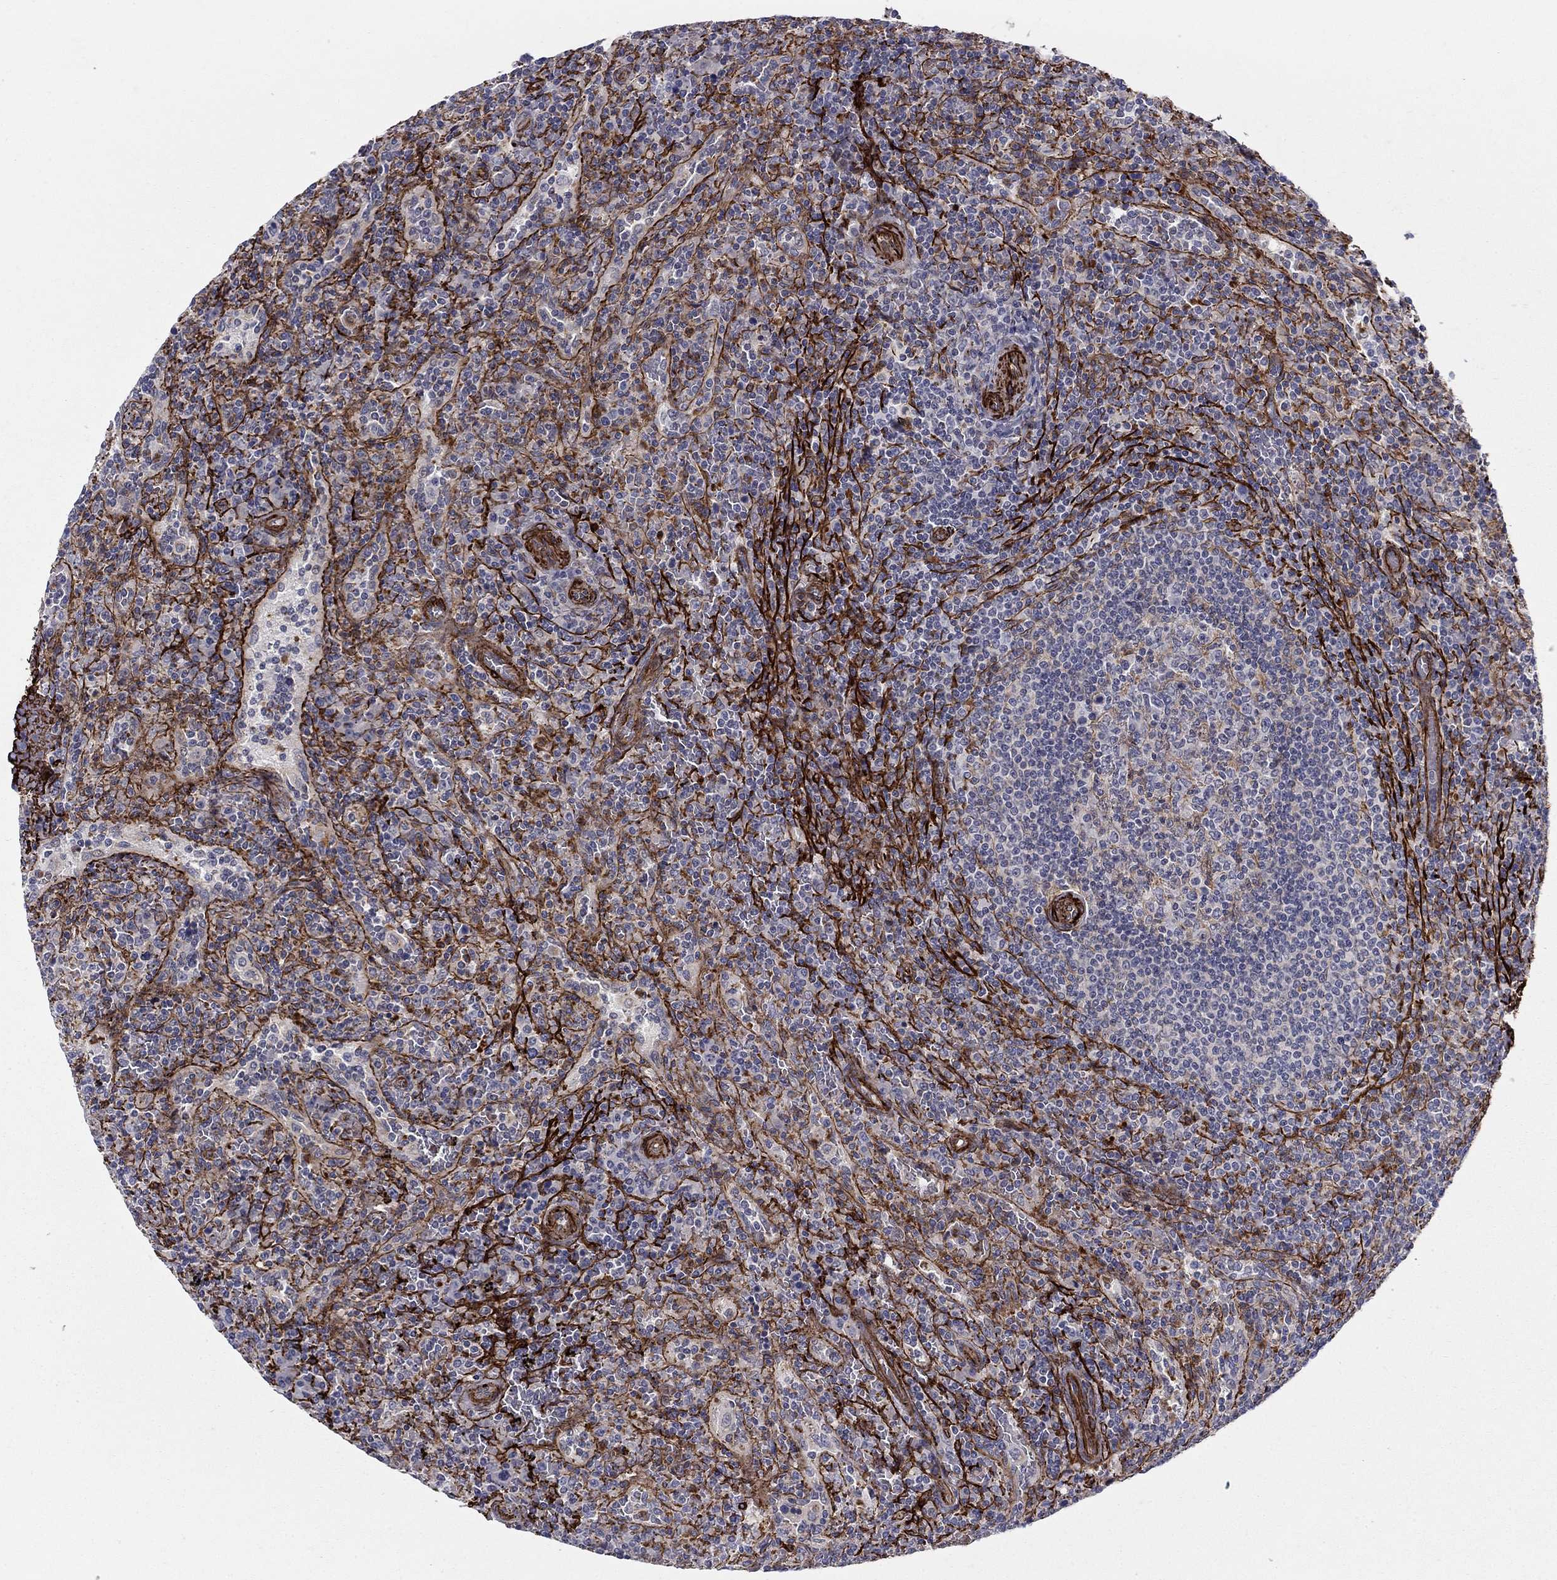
{"staining": {"intensity": "negative", "quantity": "none", "location": "none"}, "tissue": "lymphoma", "cell_type": "Tumor cells", "image_type": "cancer", "snomed": [{"axis": "morphology", "description": "Malignant lymphoma, non-Hodgkin's type, Low grade"}, {"axis": "topography", "description": "Spleen"}], "caption": "The histopathology image displays no staining of tumor cells in malignant lymphoma, non-Hodgkin's type (low-grade).", "gene": "KRBA1", "patient": {"sex": "male", "age": 62}}